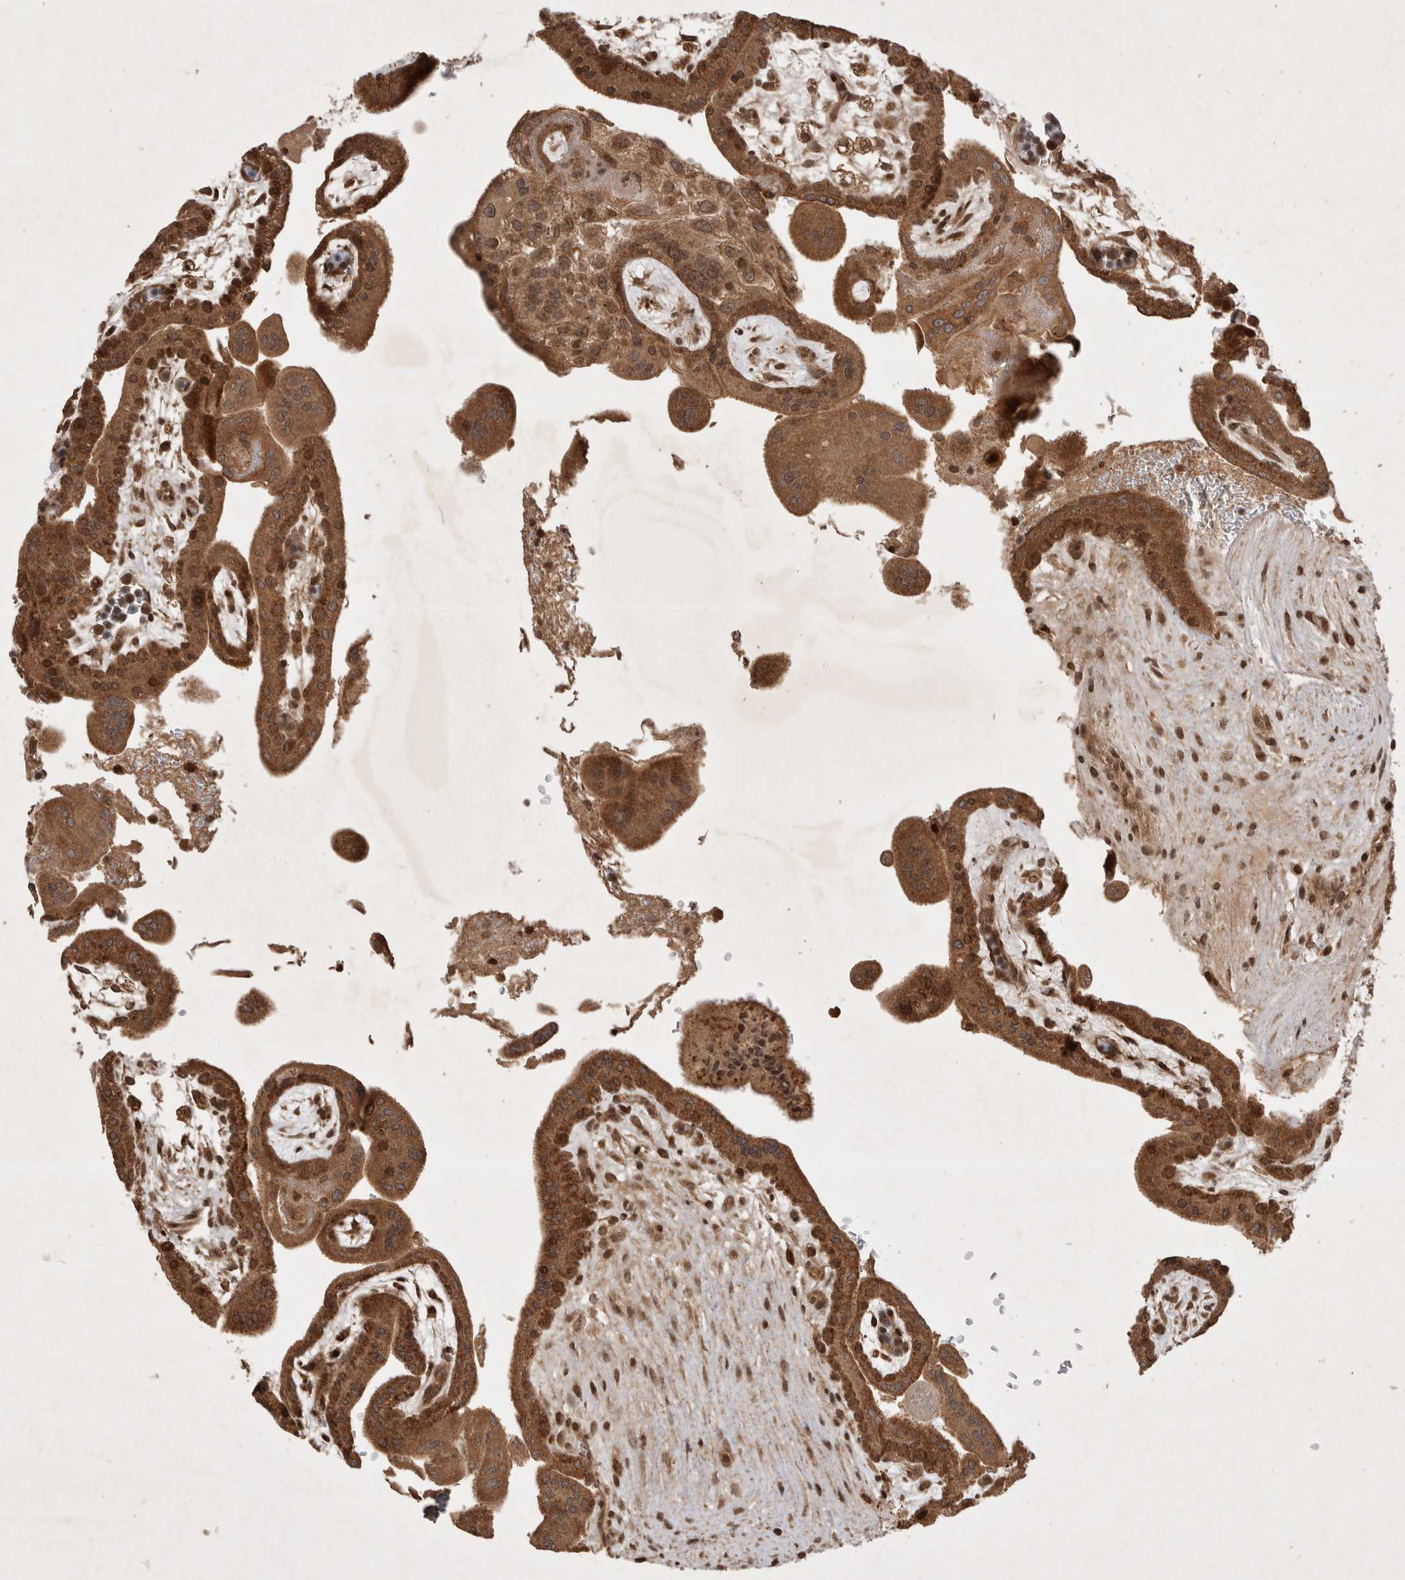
{"staining": {"intensity": "moderate", "quantity": ">75%", "location": "cytoplasmic/membranous"}, "tissue": "placenta", "cell_type": "Decidual cells", "image_type": "normal", "snomed": [{"axis": "morphology", "description": "Normal tissue, NOS"}, {"axis": "topography", "description": "Placenta"}], "caption": "Immunohistochemical staining of unremarkable placenta demonstrates moderate cytoplasmic/membranous protein expression in approximately >75% of decidual cells.", "gene": "FAM221A", "patient": {"sex": "female", "age": 35}}